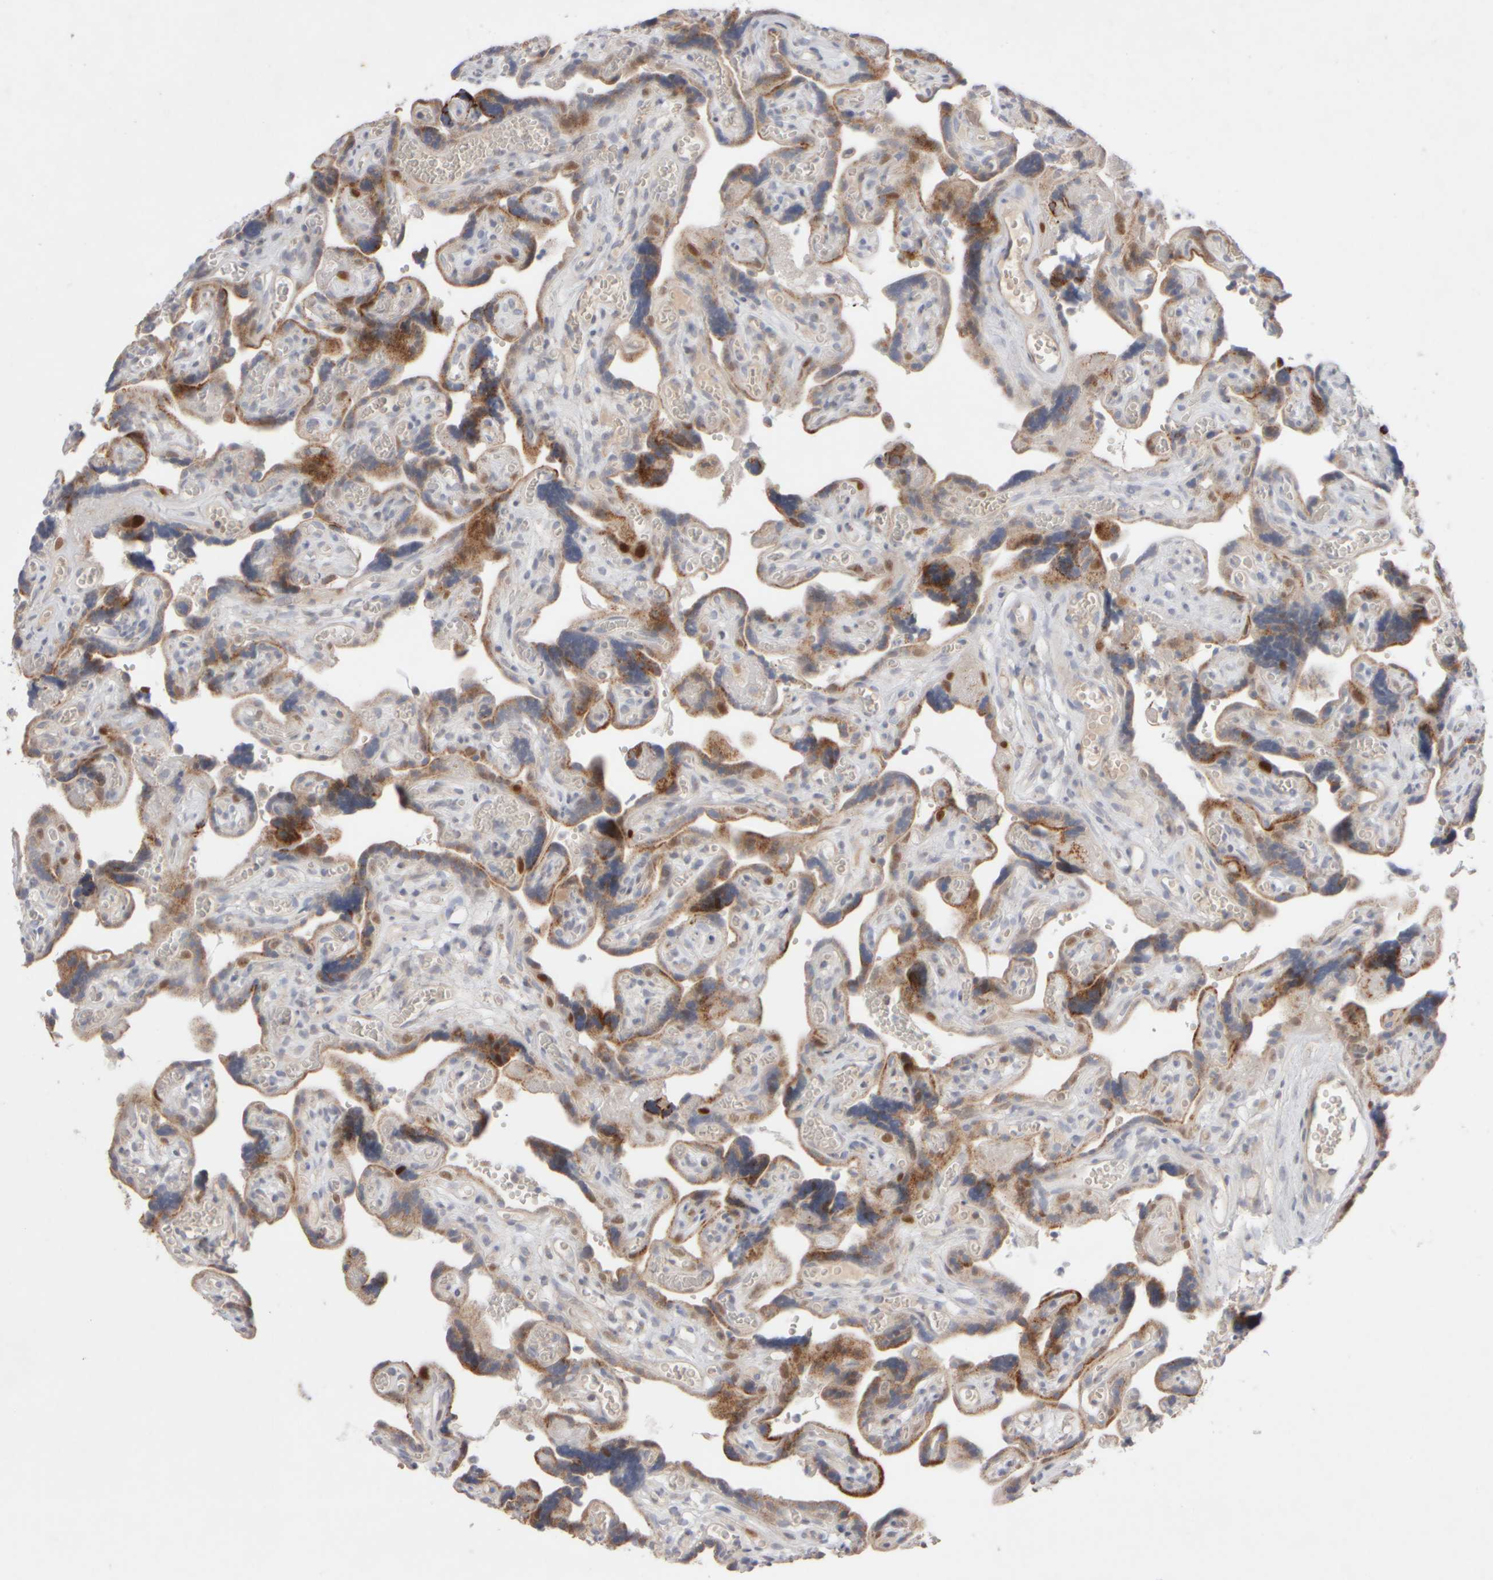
{"staining": {"intensity": "weak", "quantity": ">75%", "location": "cytoplasmic/membranous"}, "tissue": "placenta", "cell_type": "Decidual cells", "image_type": "normal", "snomed": [{"axis": "morphology", "description": "Normal tissue, NOS"}, {"axis": "topography", "description": "Placenta"}], "caption": "The micrograph displays immunohistochemical staining of normal placenta. There is weak cytoplasmic/membranous positivity is appreciated in approximately >75% of decidual cells.", "gene": "CHADL", "patient": {"sex": "female", "age": 30}}